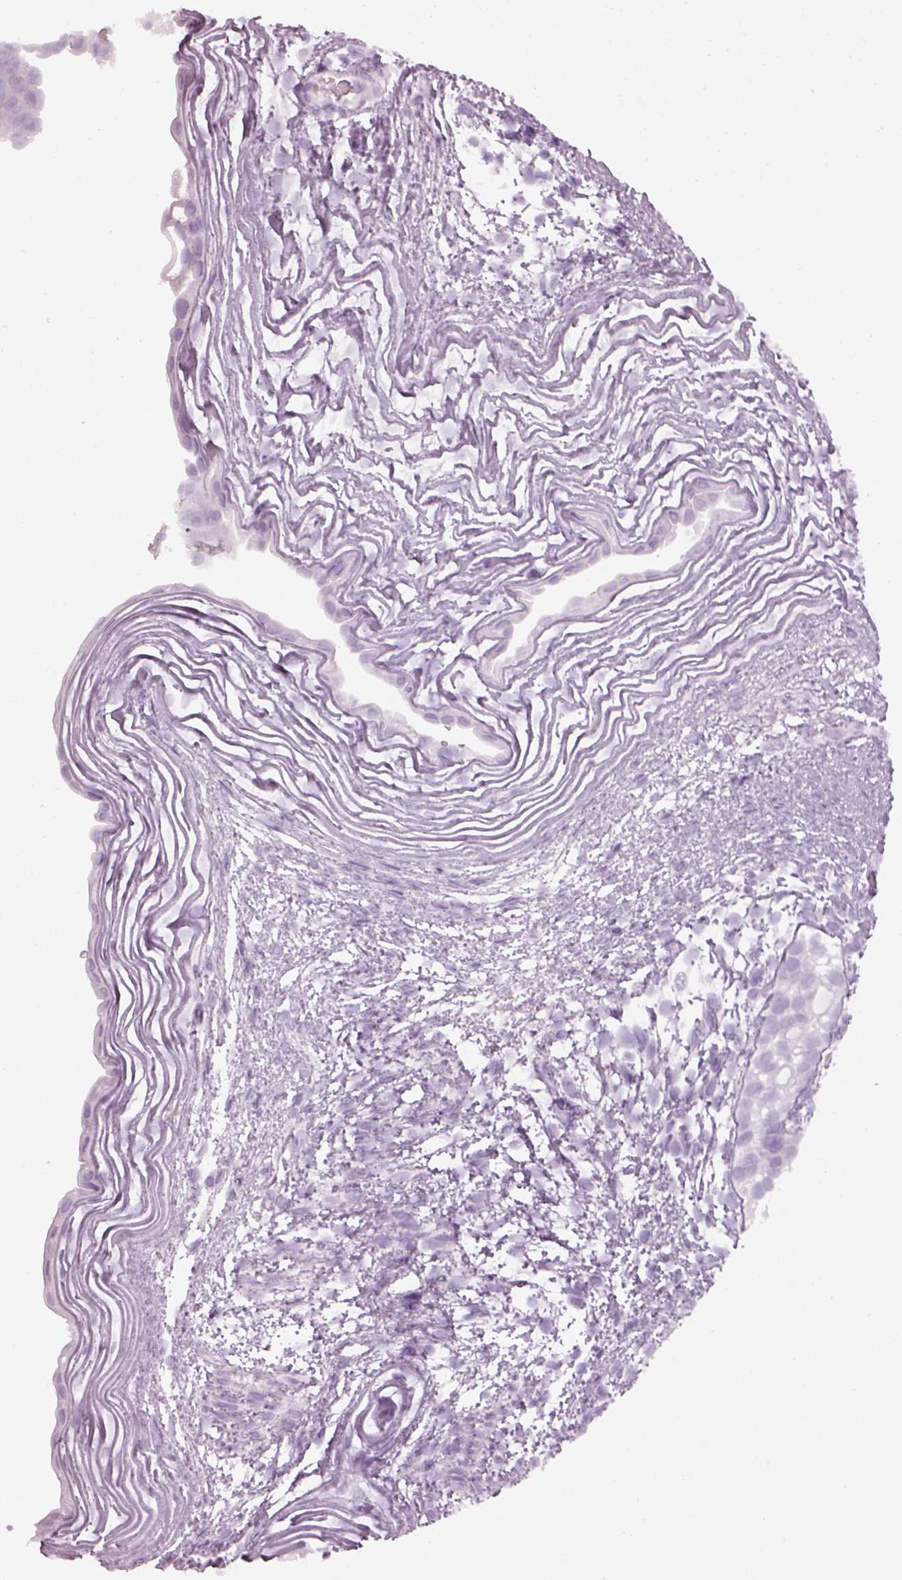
{"staining": {"intensity": "negative", "quantity": "none", "location": "none"}, "tissue": "testis cancer", "cell_type": "Tumor cells", "image_type": "cancer", "snomed": [{"axis": "morphology", "description": "Normal tissue, NOS"}, {"axis": "morphology", "description": "Carcinoma, Embryonal, NOS"}, {"axis": "topography", "description": "Testis"}, {"axis": "topography", "description": "Epididymis"}], "caption": "Micrograph shows no protein staining in tumor cells of testis cancer tissue. (DAB (3,3'-diaminobenzidine) immunohistochemistry, high magnification).", "gene": "SPATA6L", "patient": {"sex": "male", "age": 24}}